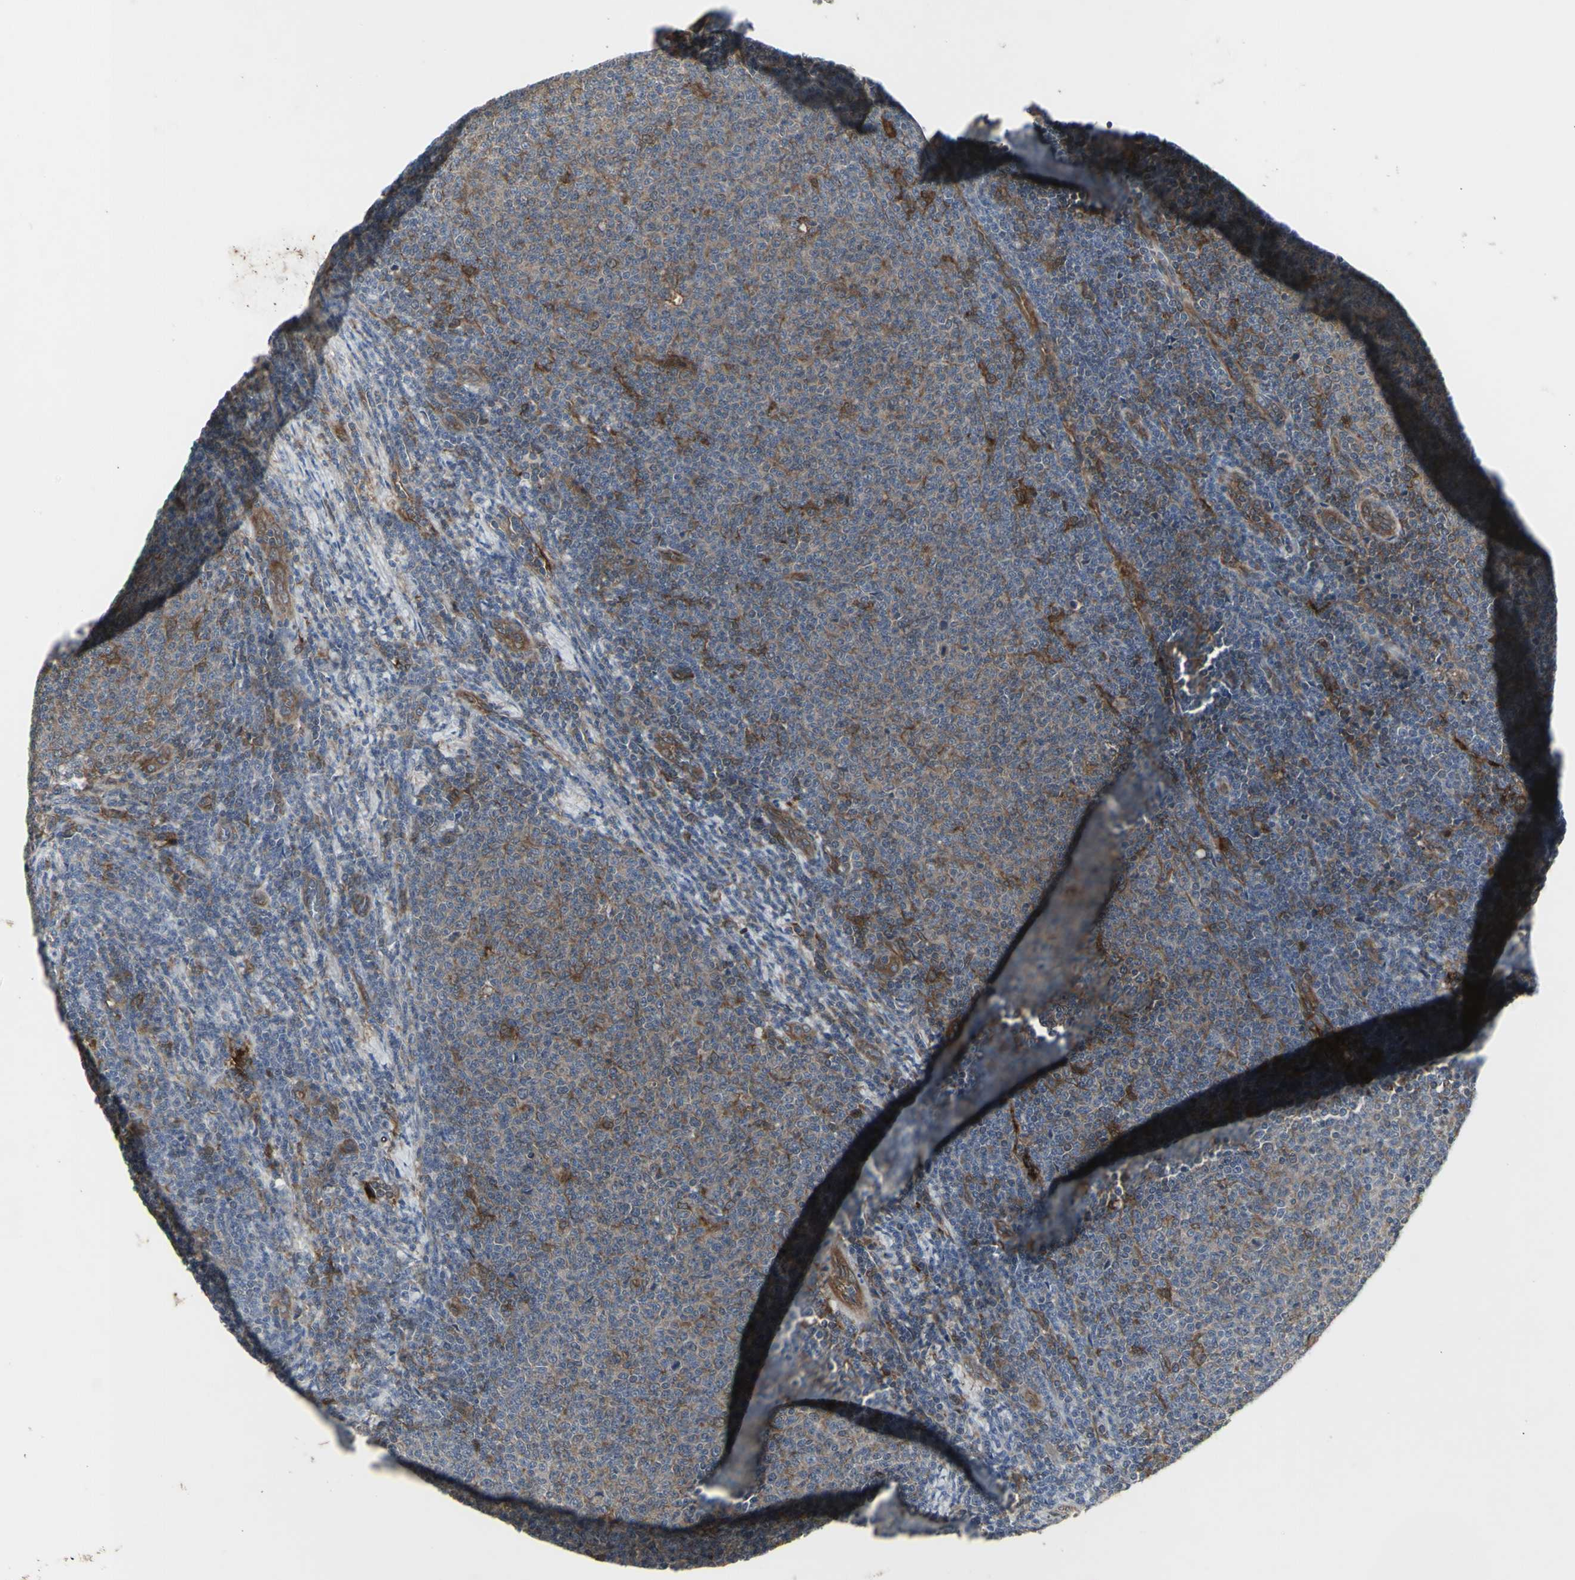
{"staining": {"intensity": "moderate", "quantity": "25%-75%", "location": "cytoplasmic/membranous"}, "tissue": "lymphoma", "cell_type": "Tumor cells", "image_type": "cancer", "snomed": [{"axis": "morphology", "description": "Malignant lymphoma, non-Hodgkin's type, Low grade"}, {"axis": "topography", "description": "Lymph node"}], "caption": "Tumor cells demonstrate moderate cytoplasmic/membranous expression in approximately 25%-75% of cells in malignant lymphoma, non-Hodgkin's type (low-grade).", "gene": "CHURC1-FNTB", "patient": {"sex": "male", "age": 66}}